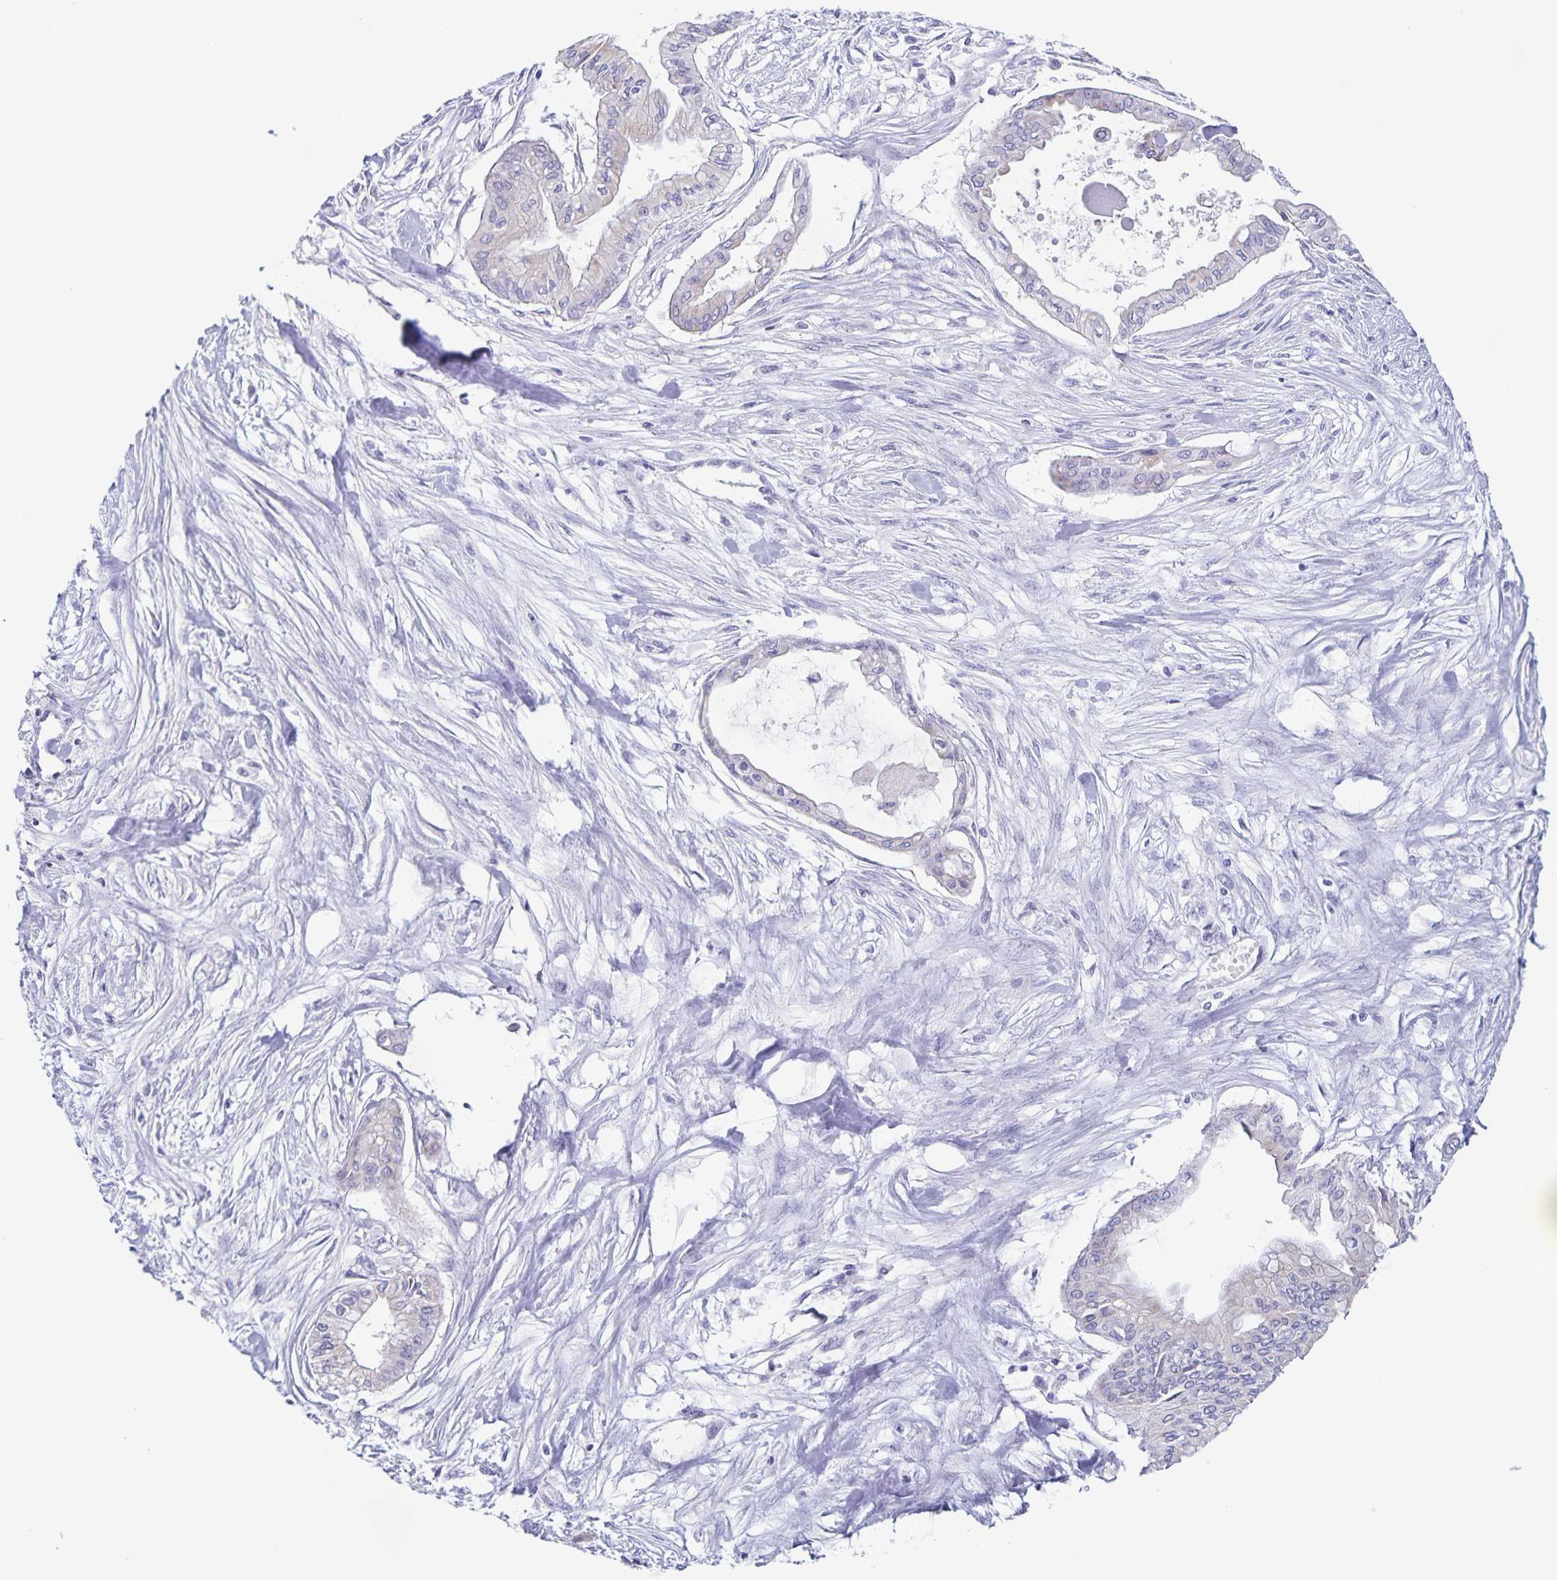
{"staining": {"intensity": "negative", "quantity": "none", "location": "none"}, "tissue": "pancreatic cancer", "cell_type": "Tumor cells", "image_type": "cancer", "snomed": [{"axis": "morphology", "description": "Adenocarcinoma, NOS"}, {"axis": "topography", "description": "Pancreas"}], "caption": "This is an immunohistochemistry (IHC) photomicrograph of adenocarcinoma (pancreatic). There is no positivity in tumor cells.", "gene": "CENPH", "patient": {"sex": "female", "age": 68}}